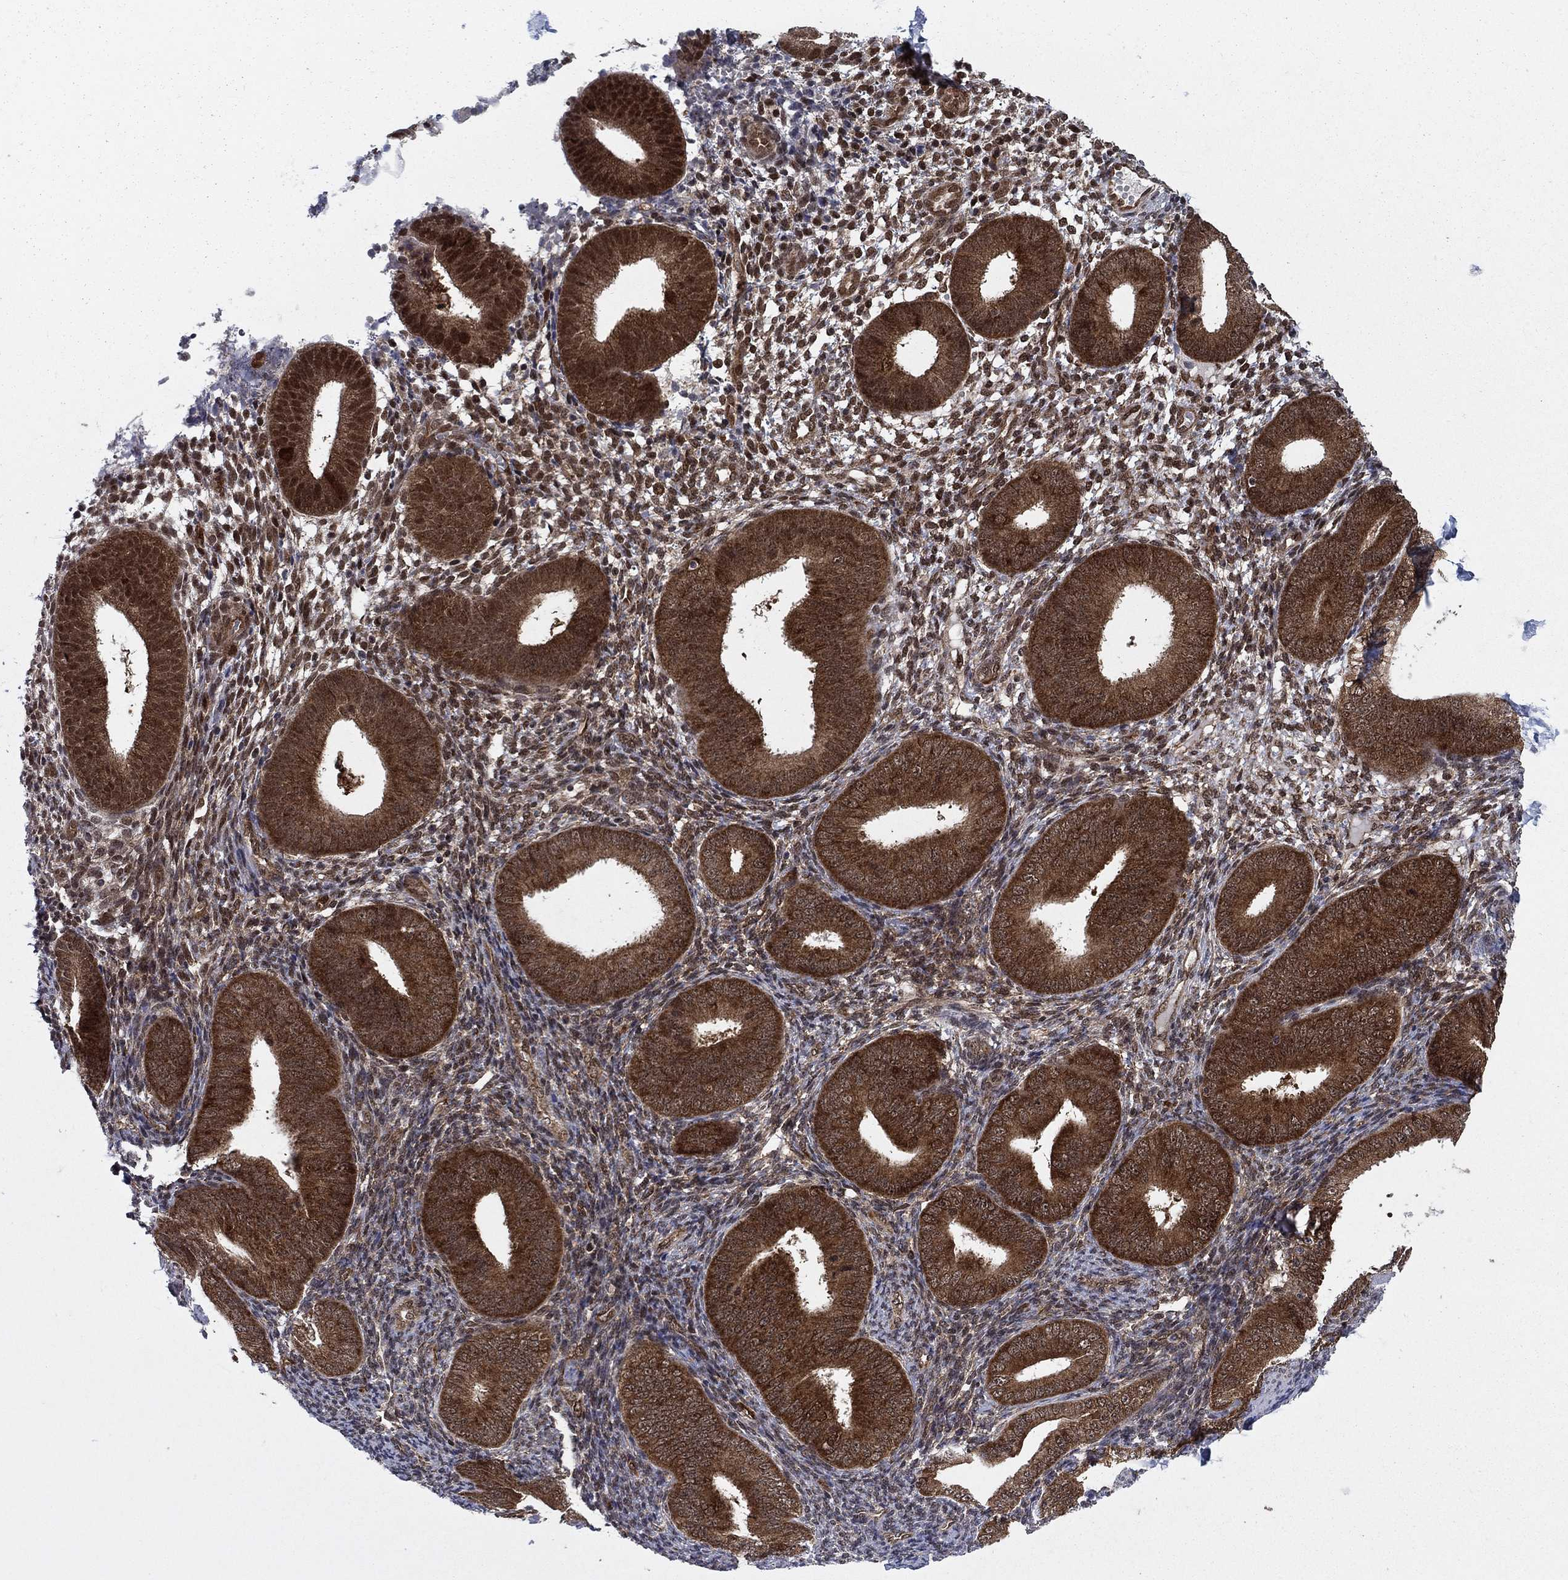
{"staining": {"intensity": "moderate", "quantity": "25%-75%", "location": "nuclear"}, "tissue": "endometrium", "cell_type": "Cells in endometrial stroma", "image_type": "normal", "snomed": [{"axis": "morphology", "description": "Normal tissue, NOS"}, {"axis": "topography", "description": "Endometrium"}], "caption": "High-magnification brightfield microscopy of benign endometrium stained with DAB (3,3'-diaminobenzidine) (brown) and counterstained with hematoxylin (blue). cells in endometrial stroma exhibit moderate nuclear expression is identified in approximately25%-75% of cells. The protein of interest is shown in brown color, while the nuclei are stained blue.", "gene": "DNAJA1", "patient": {"sex": "female", "age": 39}}